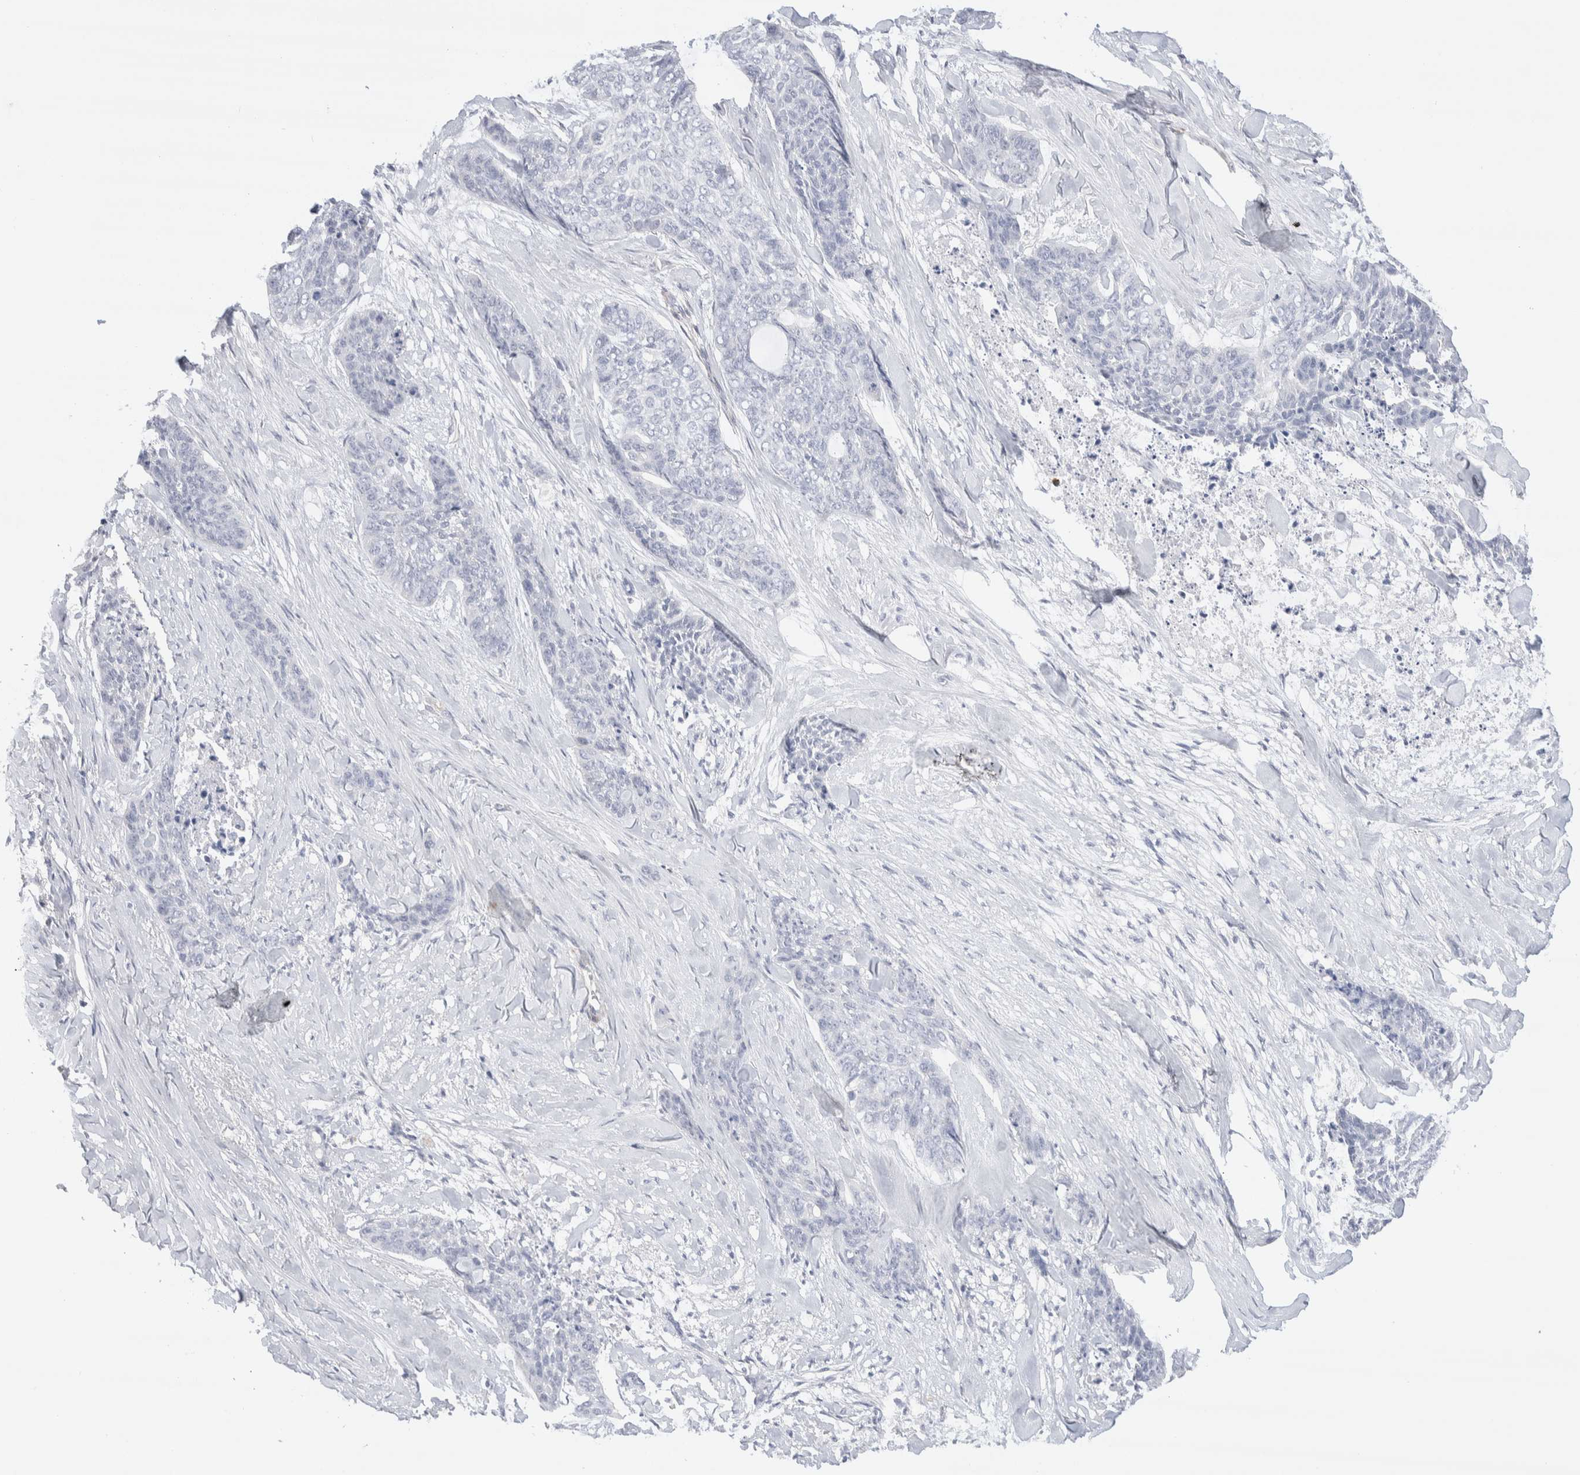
{"staining": {"intensity": "negative", "quantity": "none", "location": "none"}, "tissue": "skin cancer", "cell_type": "Tumor cells", "image_type": "cancer", "snomed": [{"axis": "morphology", "description": "Basal cell carcinoma"}, {"axis": "topography", "description": "Skin"}], "caption": "Protein analysis of skin basal cell carcinoma displays no significant staining in tumor cells.", "gene": "SEPTIN4", "patient": {"sex": "female", "age": 64}}